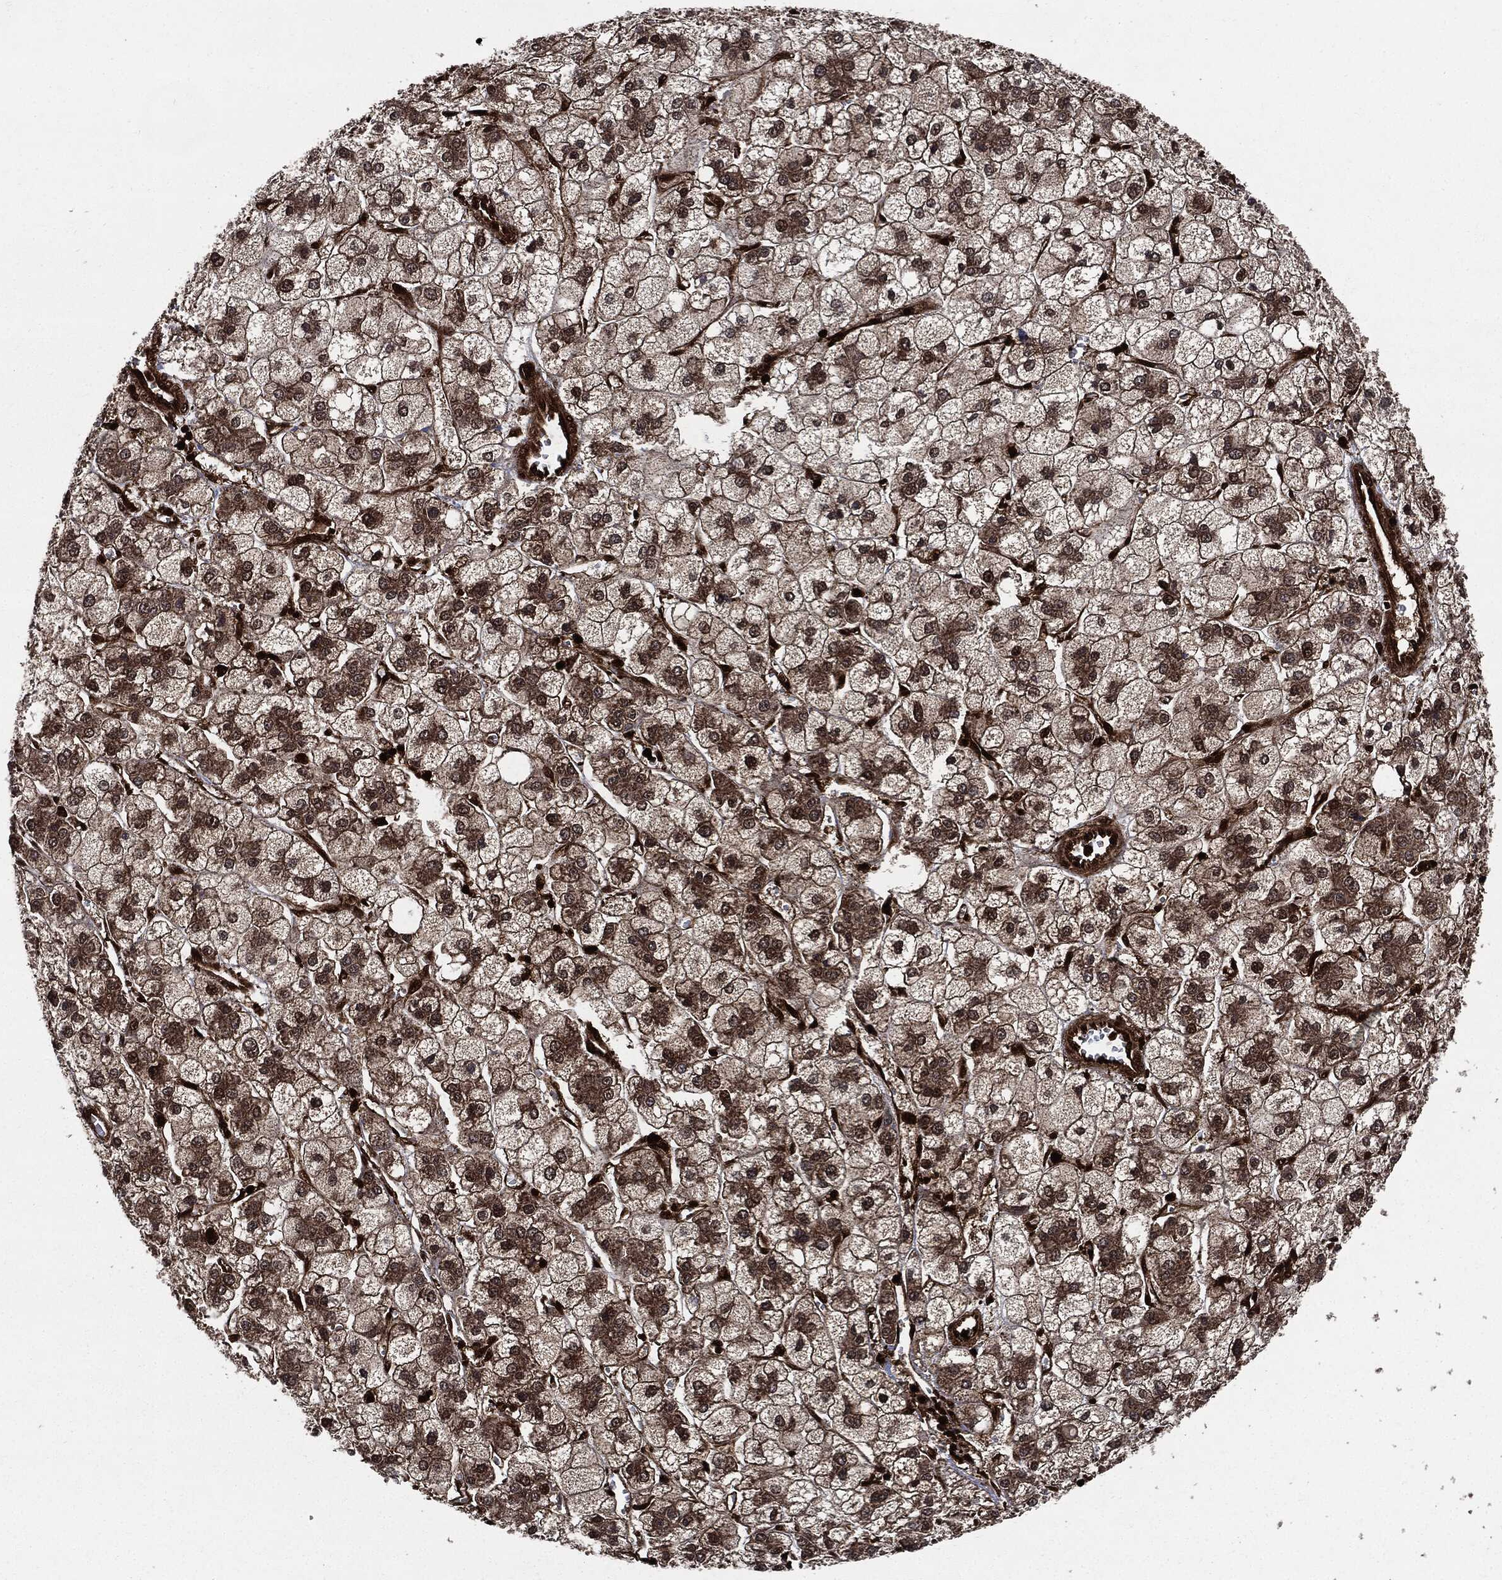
{"staining": {"intensity": "moderate", "quantity": "<25%", "location": "cytoplasmic/membranous"}, "tissue": "liver cancer", "cell_type": "Tumor cells", "image_type": "cancer", "snomed": [{"axis": "morphology", "description": "Carcinoma, Hepatocellular, NOS"}, {"axis": "topography", "description": "Liver"}], "caption": "Immunohistochemistry (IHC) image of neoplastic tissue: liver hepatocellular carcinoma stained using immunohistochemistry (IHC) exhibits low levels of moderate protein expression localized specifically in the cytoplasmic/membranous of tumor cells, appearing as a cytoplasmic/membranous brown color.", "gene": "YWHAB", "patient": {"sex": "male", "age": 73}}